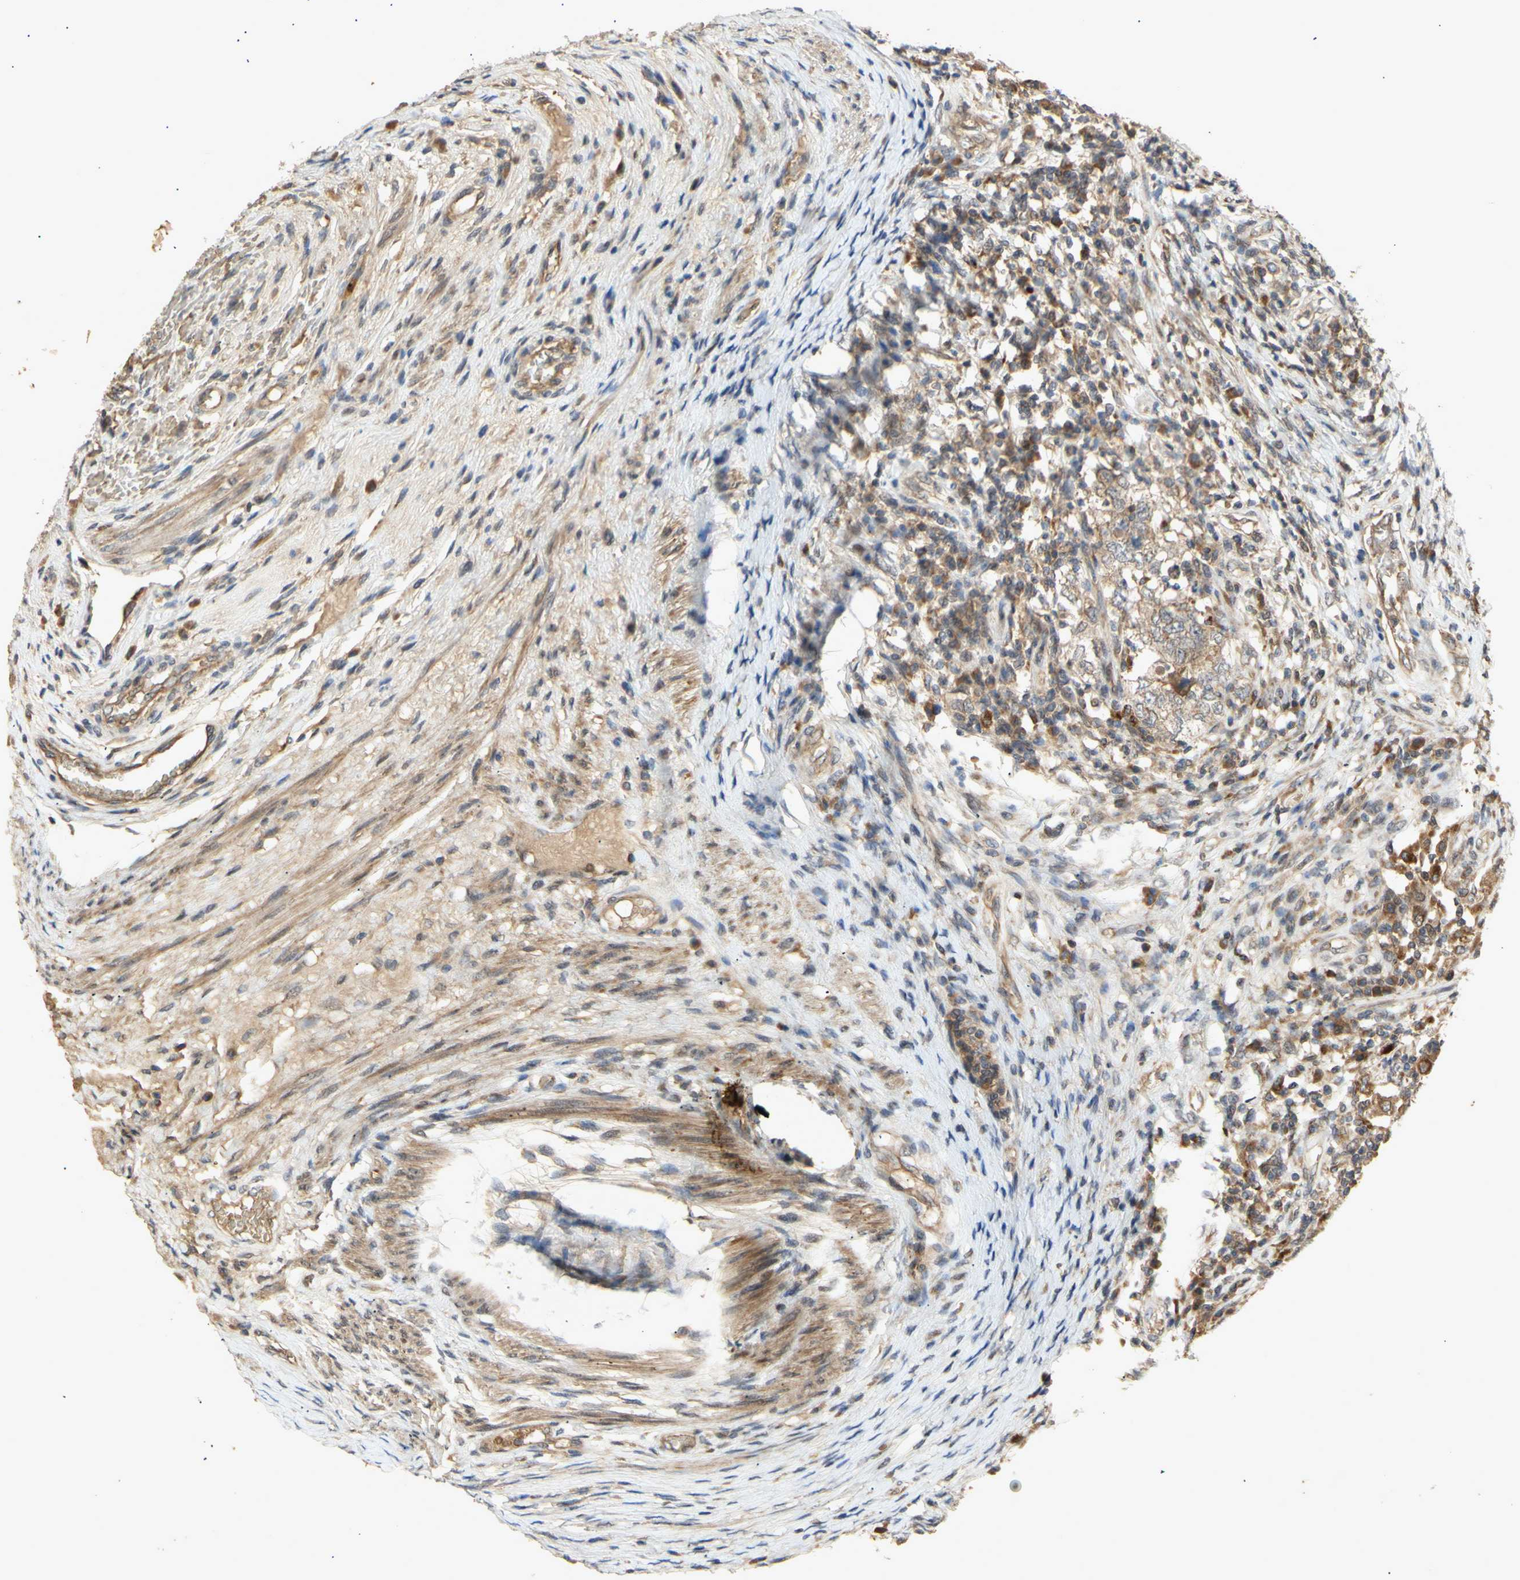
{"staining": {"intensity": "moderate", "quantity": ">75%", "location": "cytoplasmic/membranous"}, "tissue": "testis cancer", "cell_type": "Tumor cells", "image_type": "cancer", "snomed": [{"axis": "morphology", "description": "Carcinoma, Embryonal, NOS"}, {"axis": "topography", "description": "Testis"}], "caption": "Tumor cells display medium levels of moderate cytoplasmic/membranous expression in approximately >75% of cells in testis embryonal carcinoma.", "gene": "PKN1", "patient": {"sex": "male", "age": 26}}